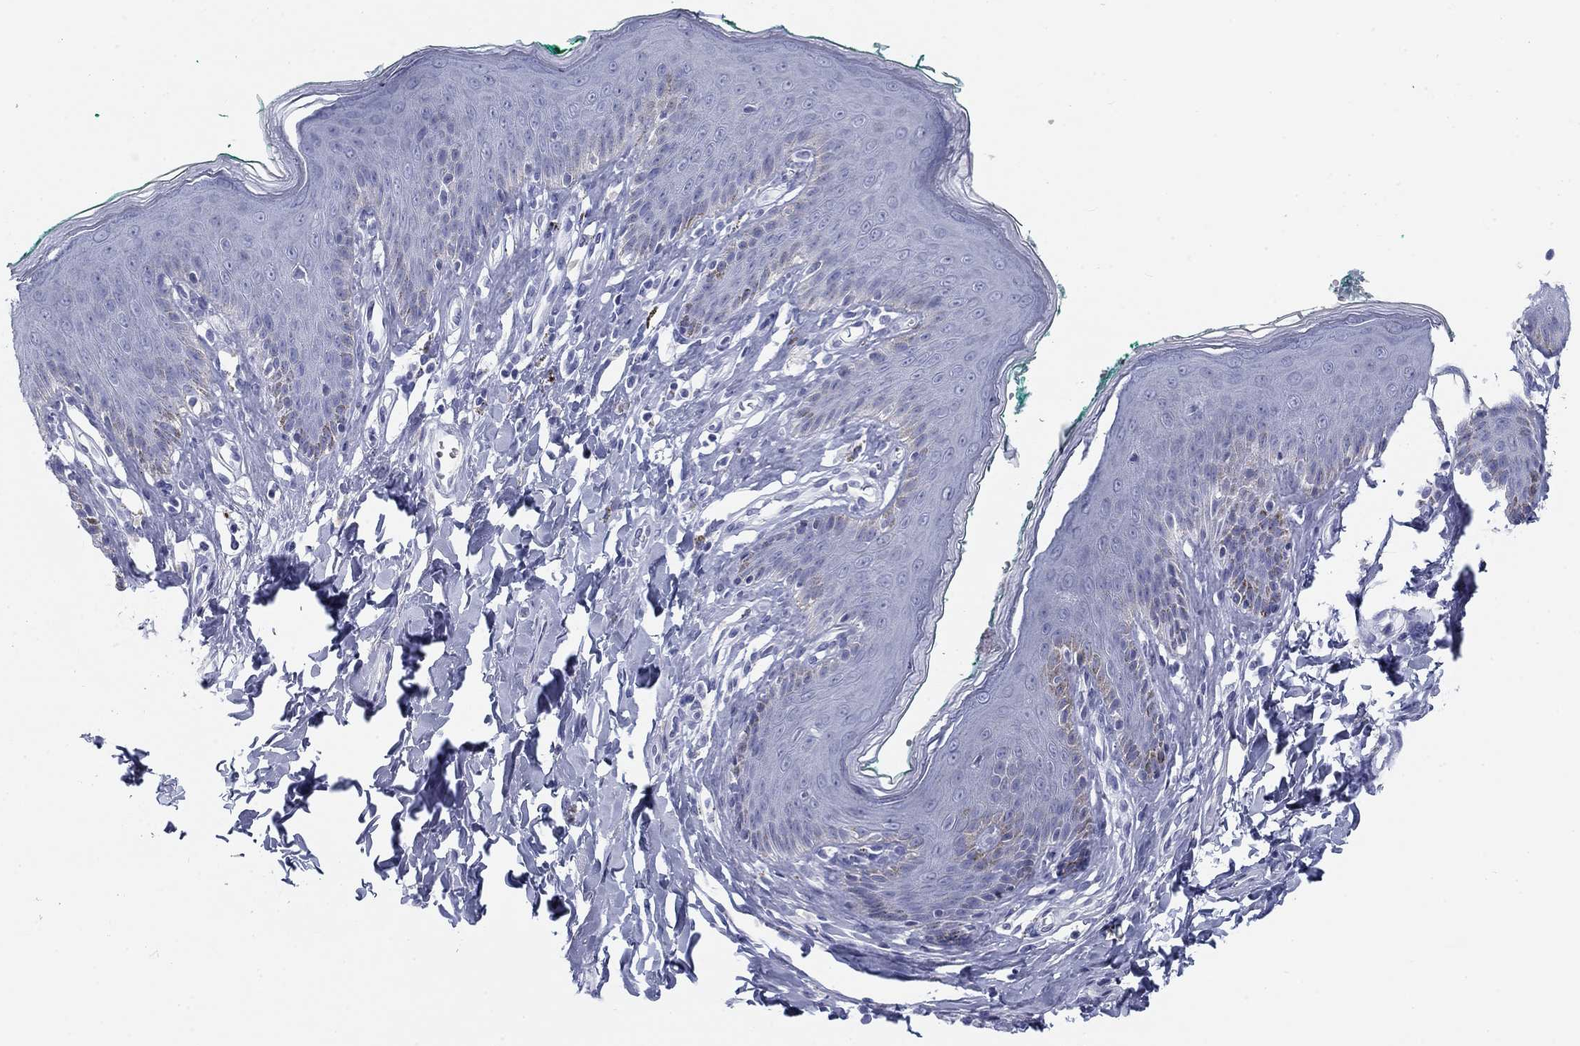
{"staining": {"intensity": "negative", "quantity": "none", "location": "none"}, "tissue": "skin", "cell_type": "Epidermal cells", "image_type": "normal", "snomed": [{"axis": "morphology", "description": "Normal tissue, NOS"}, {"axis": "topography", "description": "Vulva"}], "caption": "IHC photomicrograph of normal skin: skin stained with DAB (3,3'-diaminobenzidine) reveals no significant protein expression in epidermal cells.", "gene": "CALB1", "patient": {"sex": "female", "age": 66}}